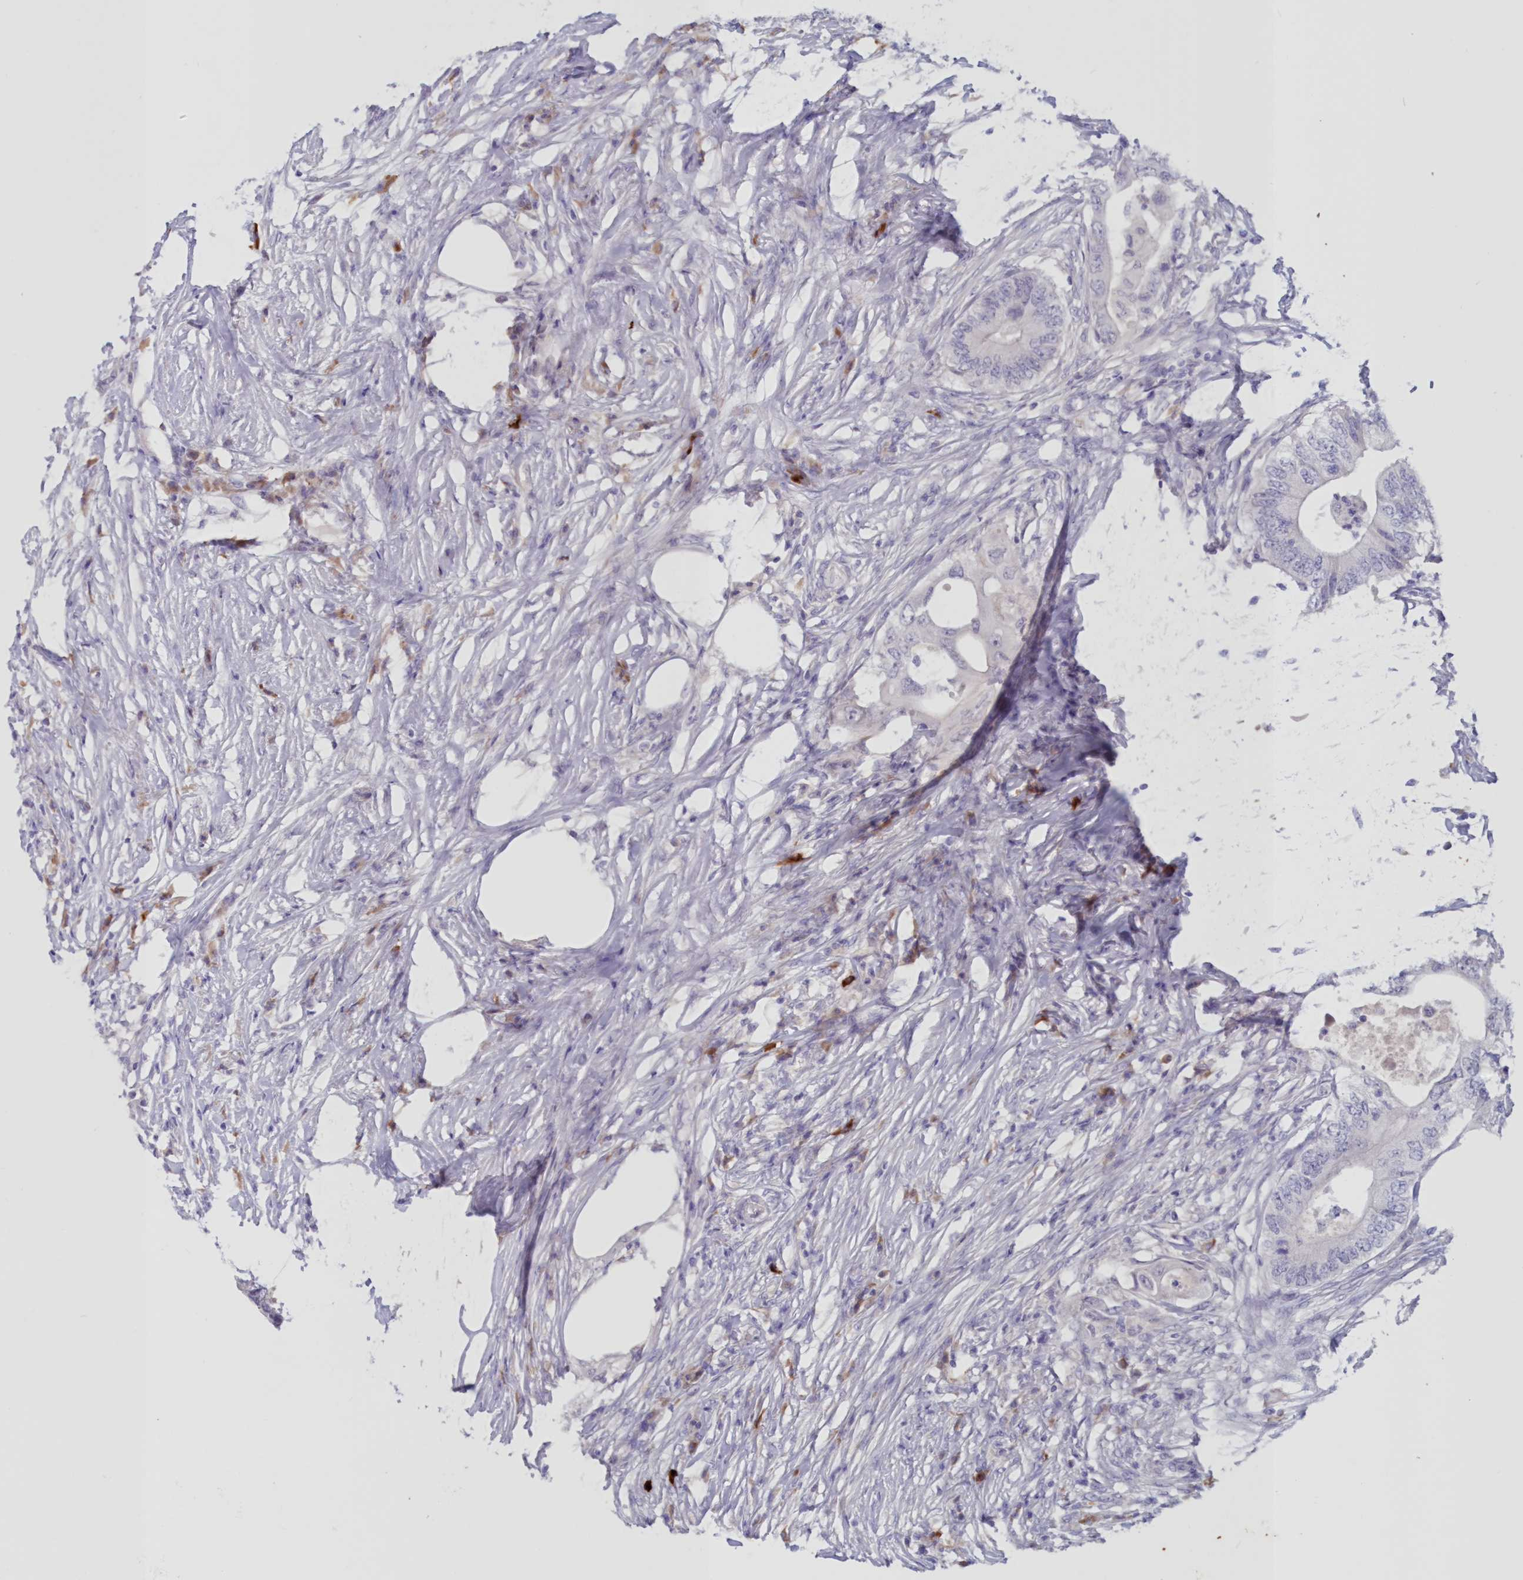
{"staining": {"intensity": "negative", "quantity": "none", "location": "none"}, "tissue": "colorectal cancer", "cell_type": "Tumor cells", "image_type": "cancer", "snomed": [{"axis": "morphology", "description": "Adenocarcinoma, NOS"}, {"axis": "topography", "description": "Colon"}], "caption": "Tumor cells are negative for brown protein staining in adenocarcinoma (colorectal). The staining was performed using DAB (3,3'-diaminobenzidine) to visualize the protein expression in brown, while the nuclei were stained in blue with hematoxylin (Magnification: 20x).", "gene": "SNED1", "patient": {"sex": "male", "age": 71}}